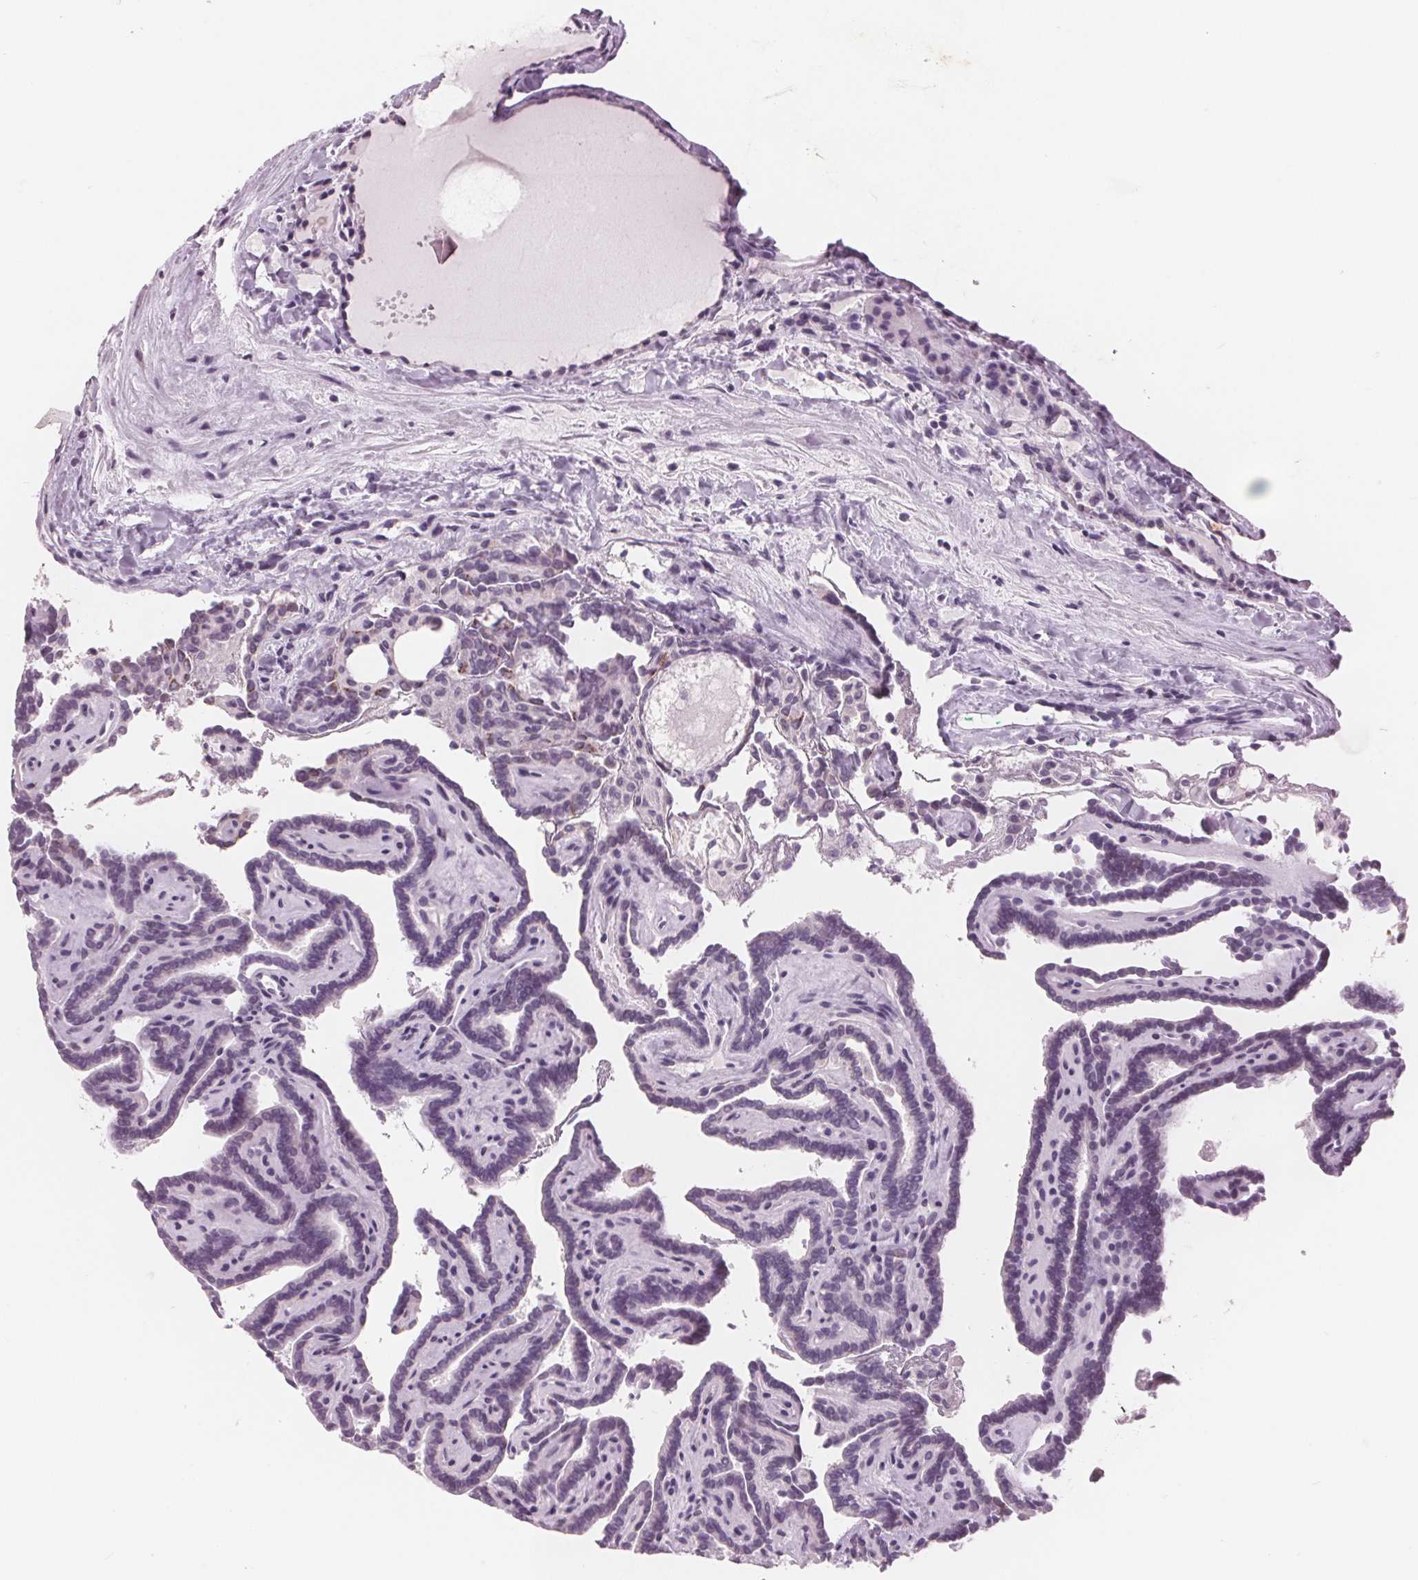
{"staining": {"intensity": "negative", "quantity": "none", "location": "none"}, "tissue": "thyroid cancer", "cell_type": "Tumor cells", "image_type": "cancer", "snomed": [{"axis": "morphology", "description": "Papillary adenocarcinoma, NOS"}, {"axis": "topography", "description": "Thyroid gland"}], "caption": "The micrograph displays no significant positivity in tumor cells of thyroid cancer (papillary adenocarcinoma).", "gene": "PTPN14", "patient": {"sex": "female", "age": 21}}